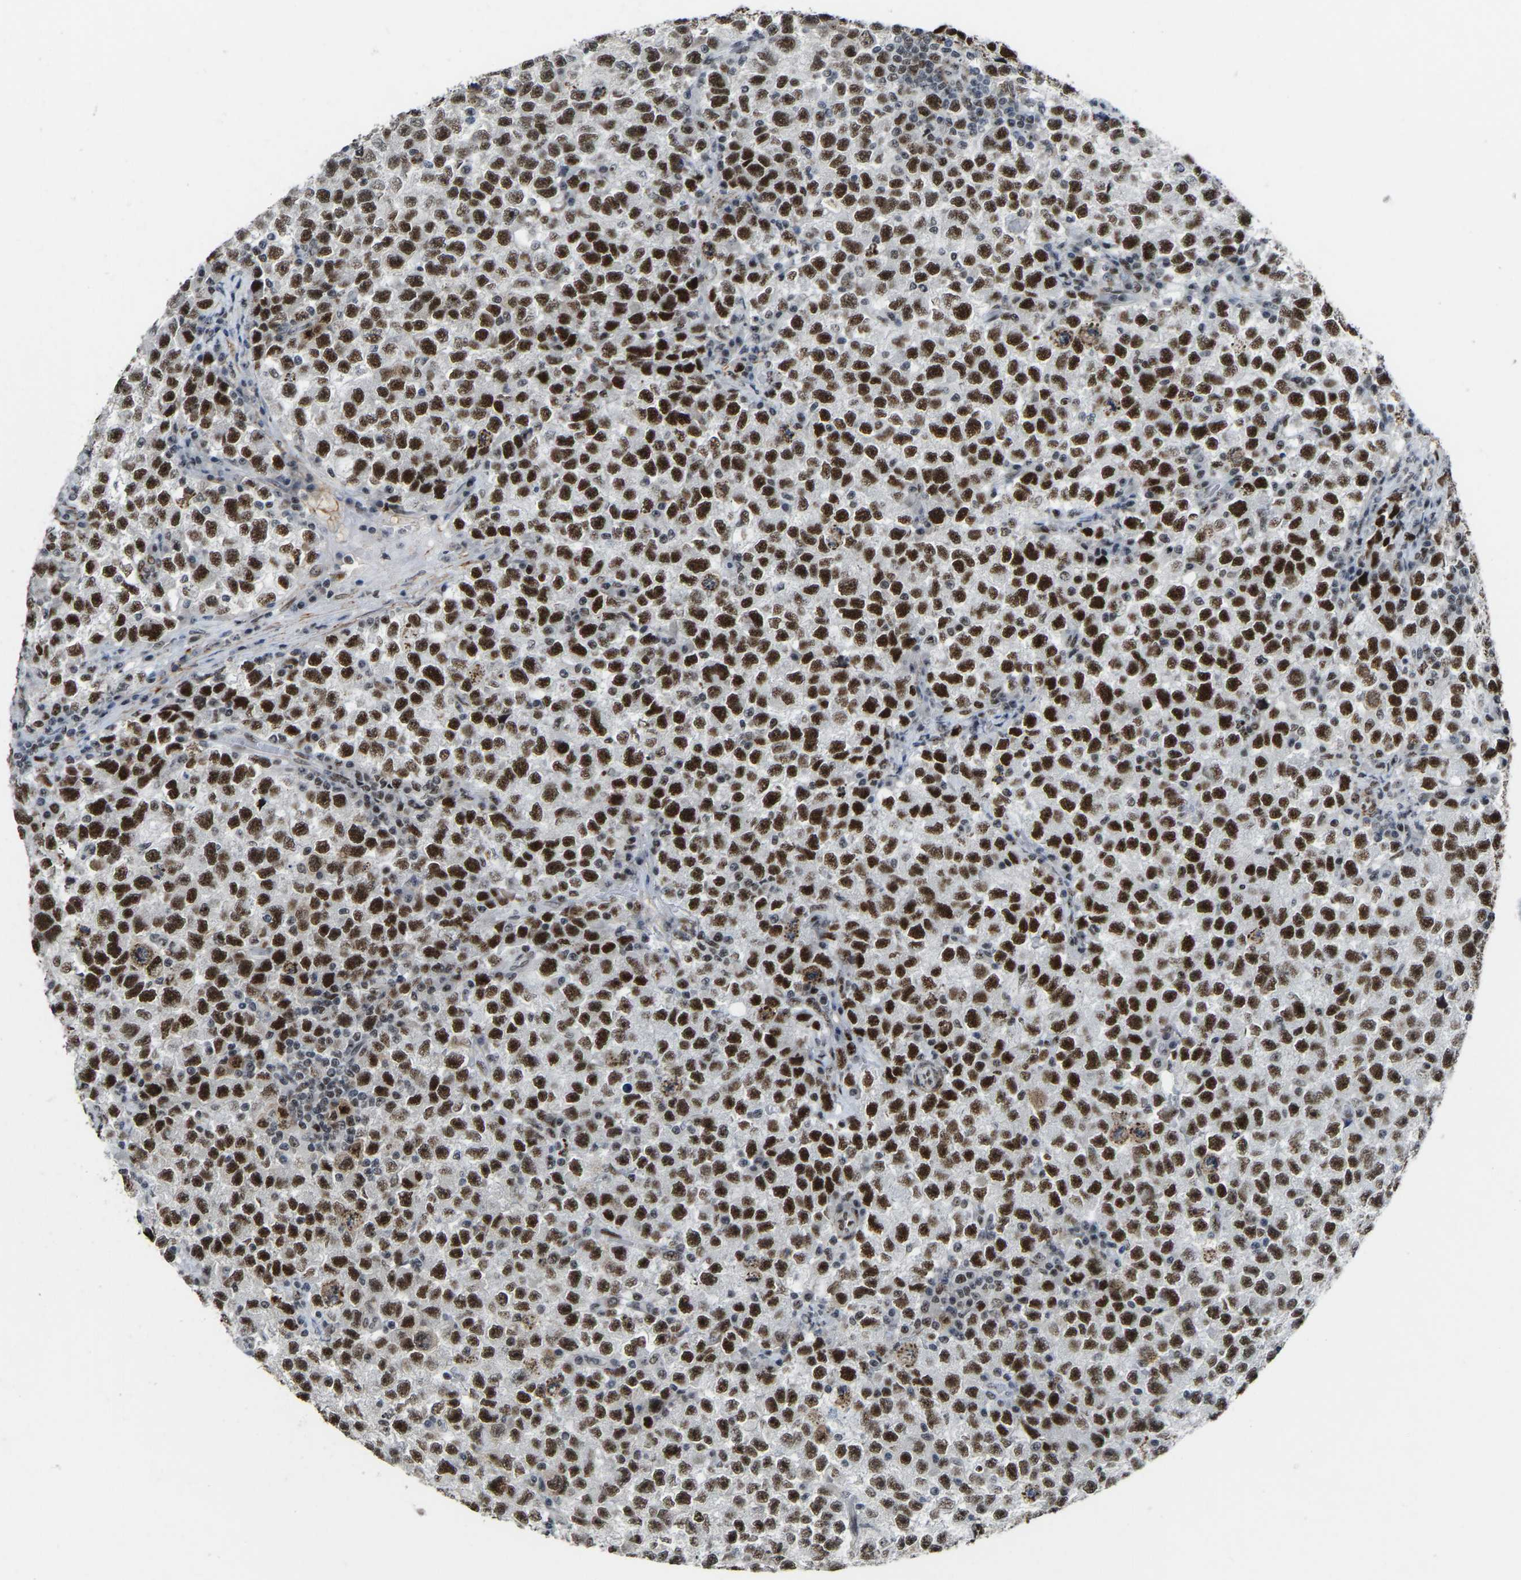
{"staining": {"intensity": "strong", "quantity": ">75%", "location": "nuclear"}, "tissue": "testis cancer", "cell_type": "Tumor cells", "image_type": "cancer", "snomed": [{"axis": "morphology", "description": "Seminoma, NOS"}, {"axis": "topography", "description": "Testis"}], "caption": "A photomicrograph of testis cancer stained for a protein reveals strong nuclear brown staining in tumor cells. (Brightfield microscopy of DAB IHC at high magnification).", "gene": "DDX5", "patient": {"sex": "male", "age": 22}}